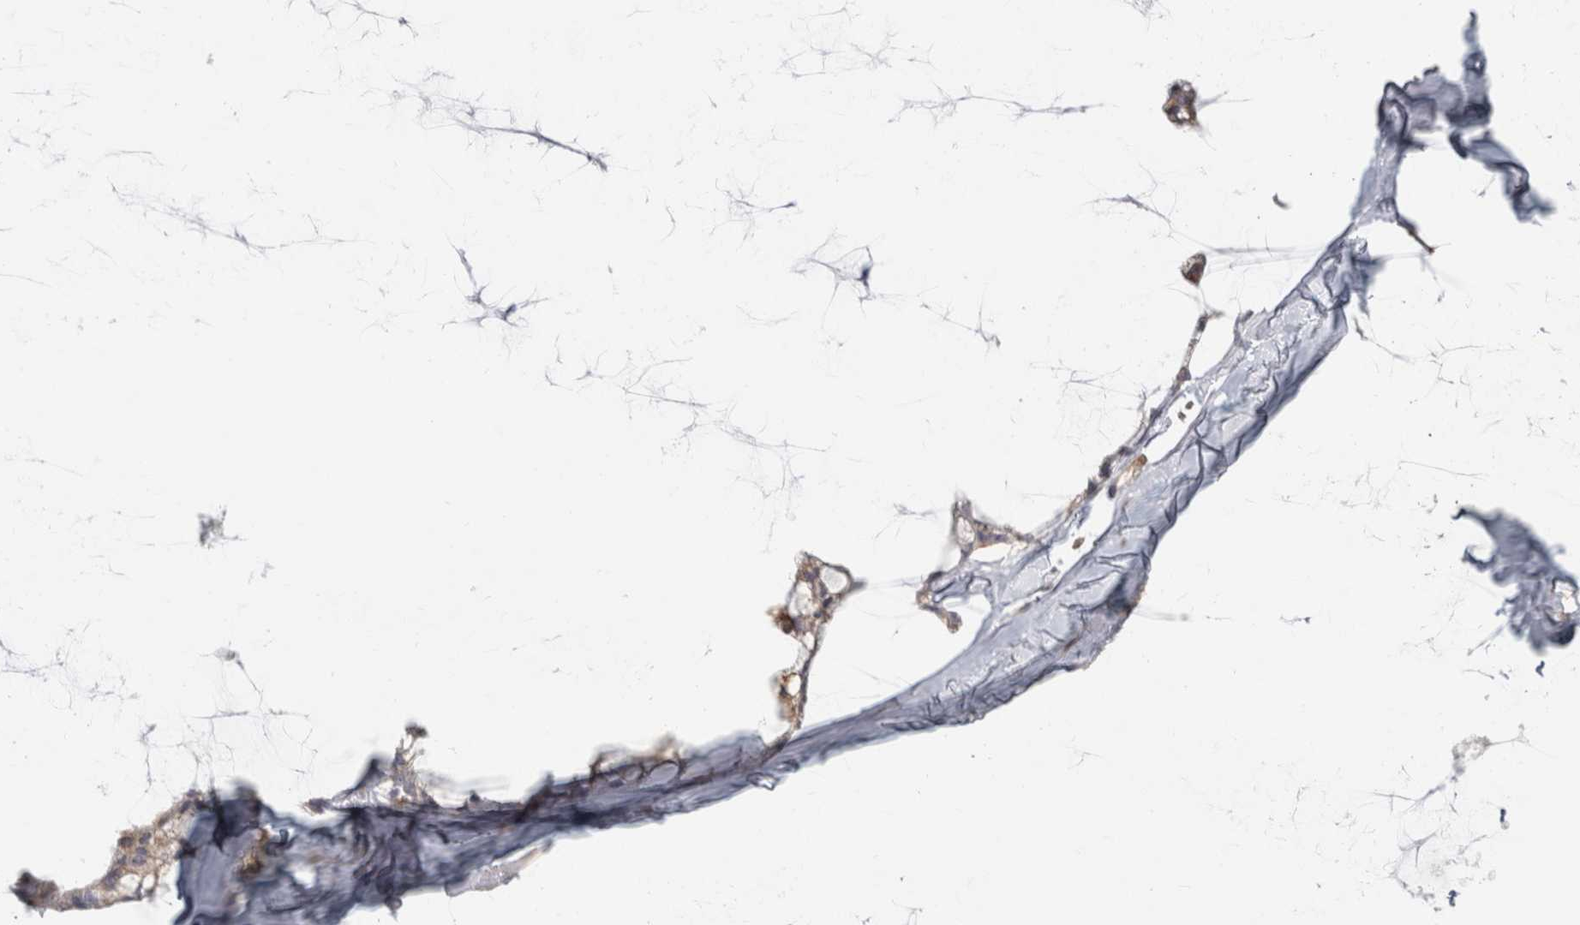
{"staining": {"intensity": "weak", "quantity": "<25%", "location": "cytoplasmic/membranous"}, "tissue": "ovarian cancer", "cell_type": "Tumor cells", "image_type": "cancer", "snomed": [{"axis": "morphology", "description": "Cystadenocarcinoma, mucinous, NOS"}, {"axis": "topography", "description": "Ovary"}], "caption": "High power microscopy photomicrograph of an IHC histopathology image of ovarian mucinous cystadenocarcinoma, revealing no significant staining in tumor cells.", "gene": "HLA-E", "patient": {"sex": "female", "age": 39}}